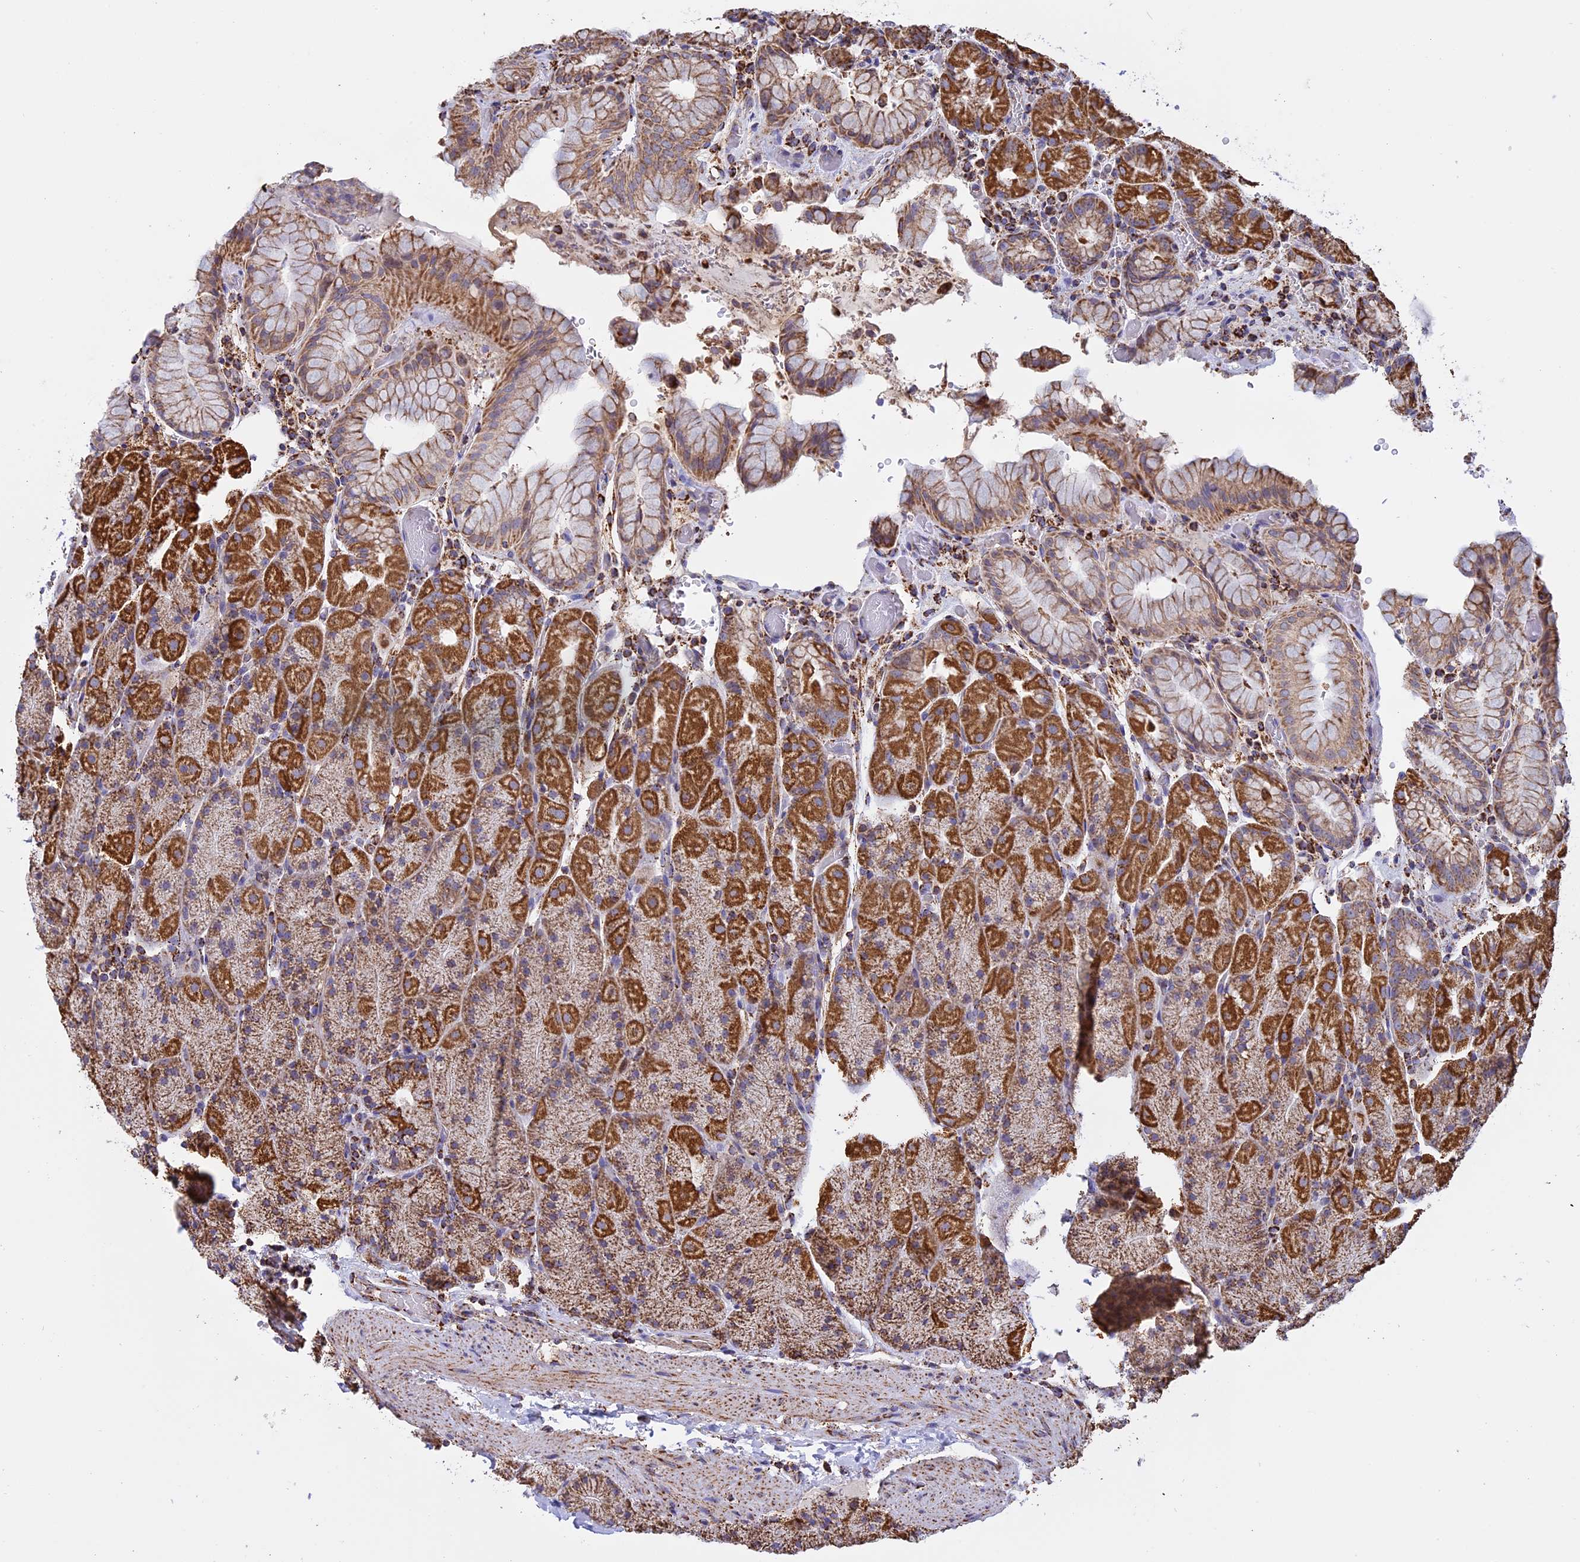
{"staining": {"intensity": "moderate", "quantity": "25%-75%", "location": "cytoplasmic/membranous"}, "tissue": "stomach", "cell_type": "Glandular cells", "image_type": "normal", "snomed": [{"axis": "morphology", "description": "Normal tissue, NOS"}, {"axis": "topography", "description": "Stomach, upper"}, {"axis": "topography", "description": "Stomach, lower"}], "caption": "Immunohistochemistry (IHC) staining of normal stomach, which demonstrates medium levels of moderate cytoplasmic/membranous expression in approximately 25%-75% of glandular cells indicating moderate cytoplasmic/membranous protein expression. The staining was performed using DAB (3,3'-diaminobenzidine) (brown) for protein detection and nuclei were counterstained in hematoxylin (blue).", "gene": "KCNG1", "patient": {"sex": "male", "age": 67}}